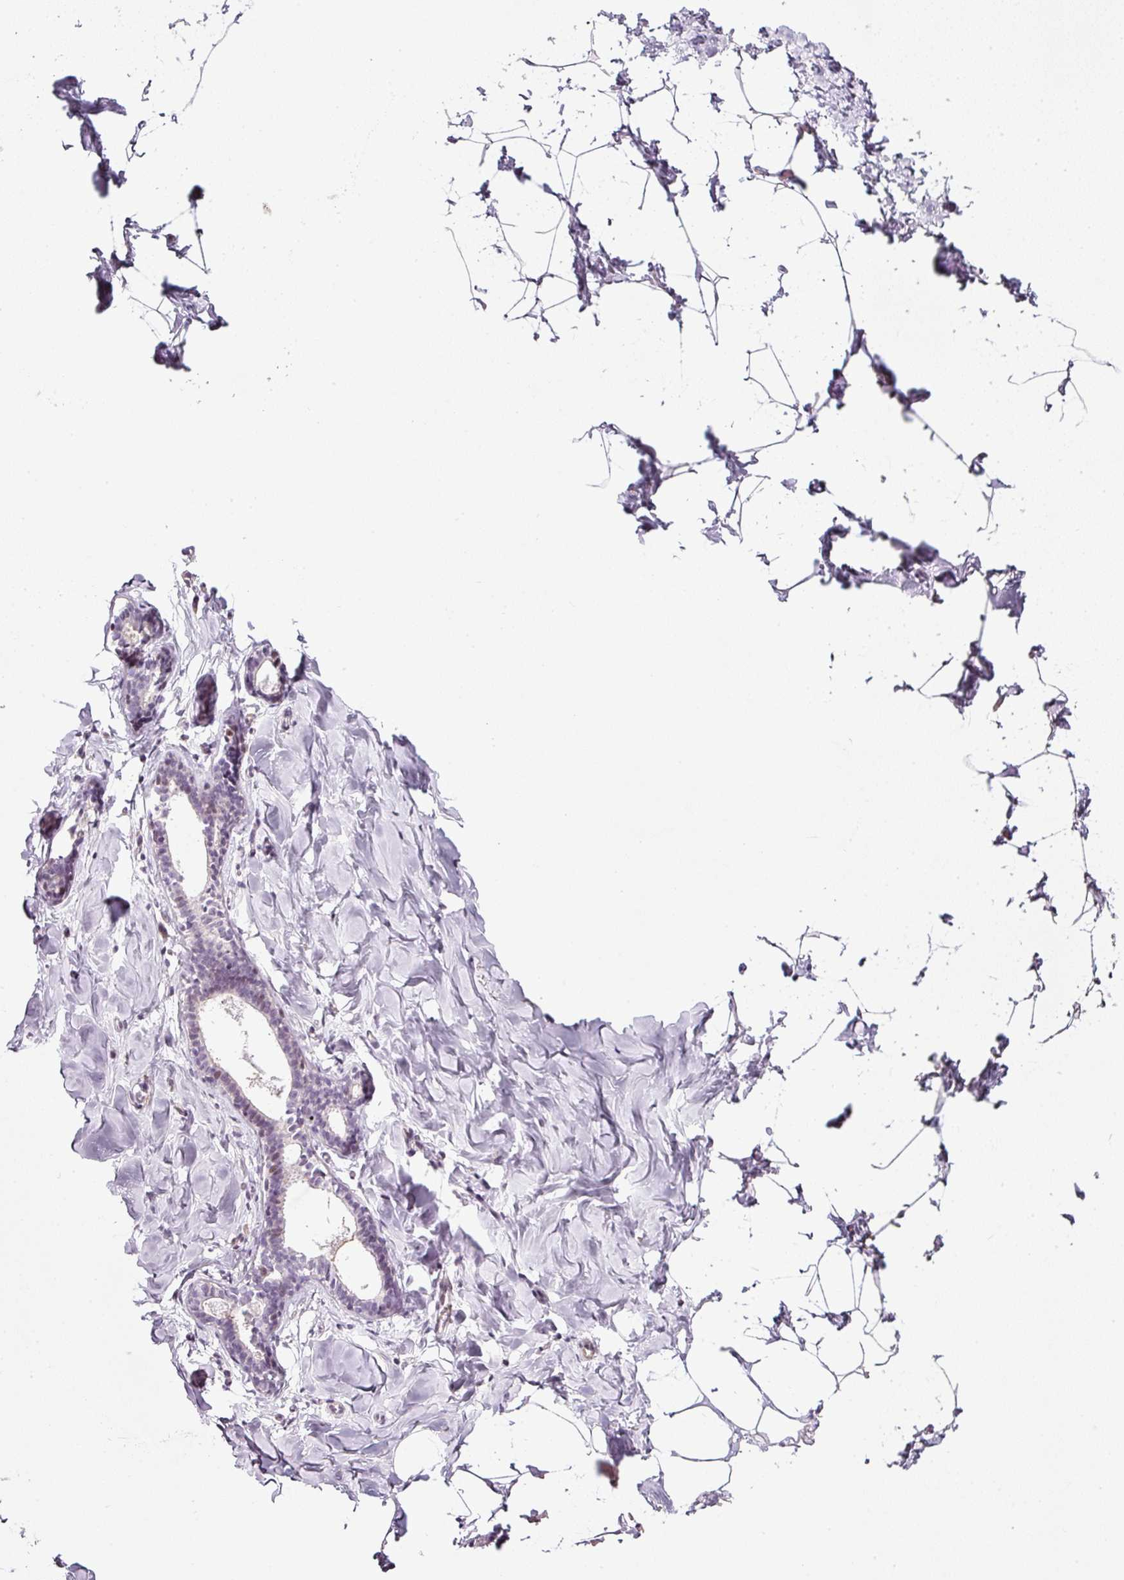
{"staining": {"intensity": "negative", "quantity": "none", "location": "none"}, "tissue": "breast", "cell_type": "Adipocytes", "image_type": "normal", "snomed": [{"axis": "morphology", "description": "Normal tissue, NOS"}, {"axis": "topography", "description": "Breast"}], "caption": "Immunohistochemistry (IHC) of normal human breast displays no staining in adipocytes. The staining was performed using DAB to visualize the protein expression in brown, while the nuclei were stained in blue with hematoxylin (Magnification: 20x).", "gene": "SCNM1", "patient": {"sex": "female", "age": 23}}